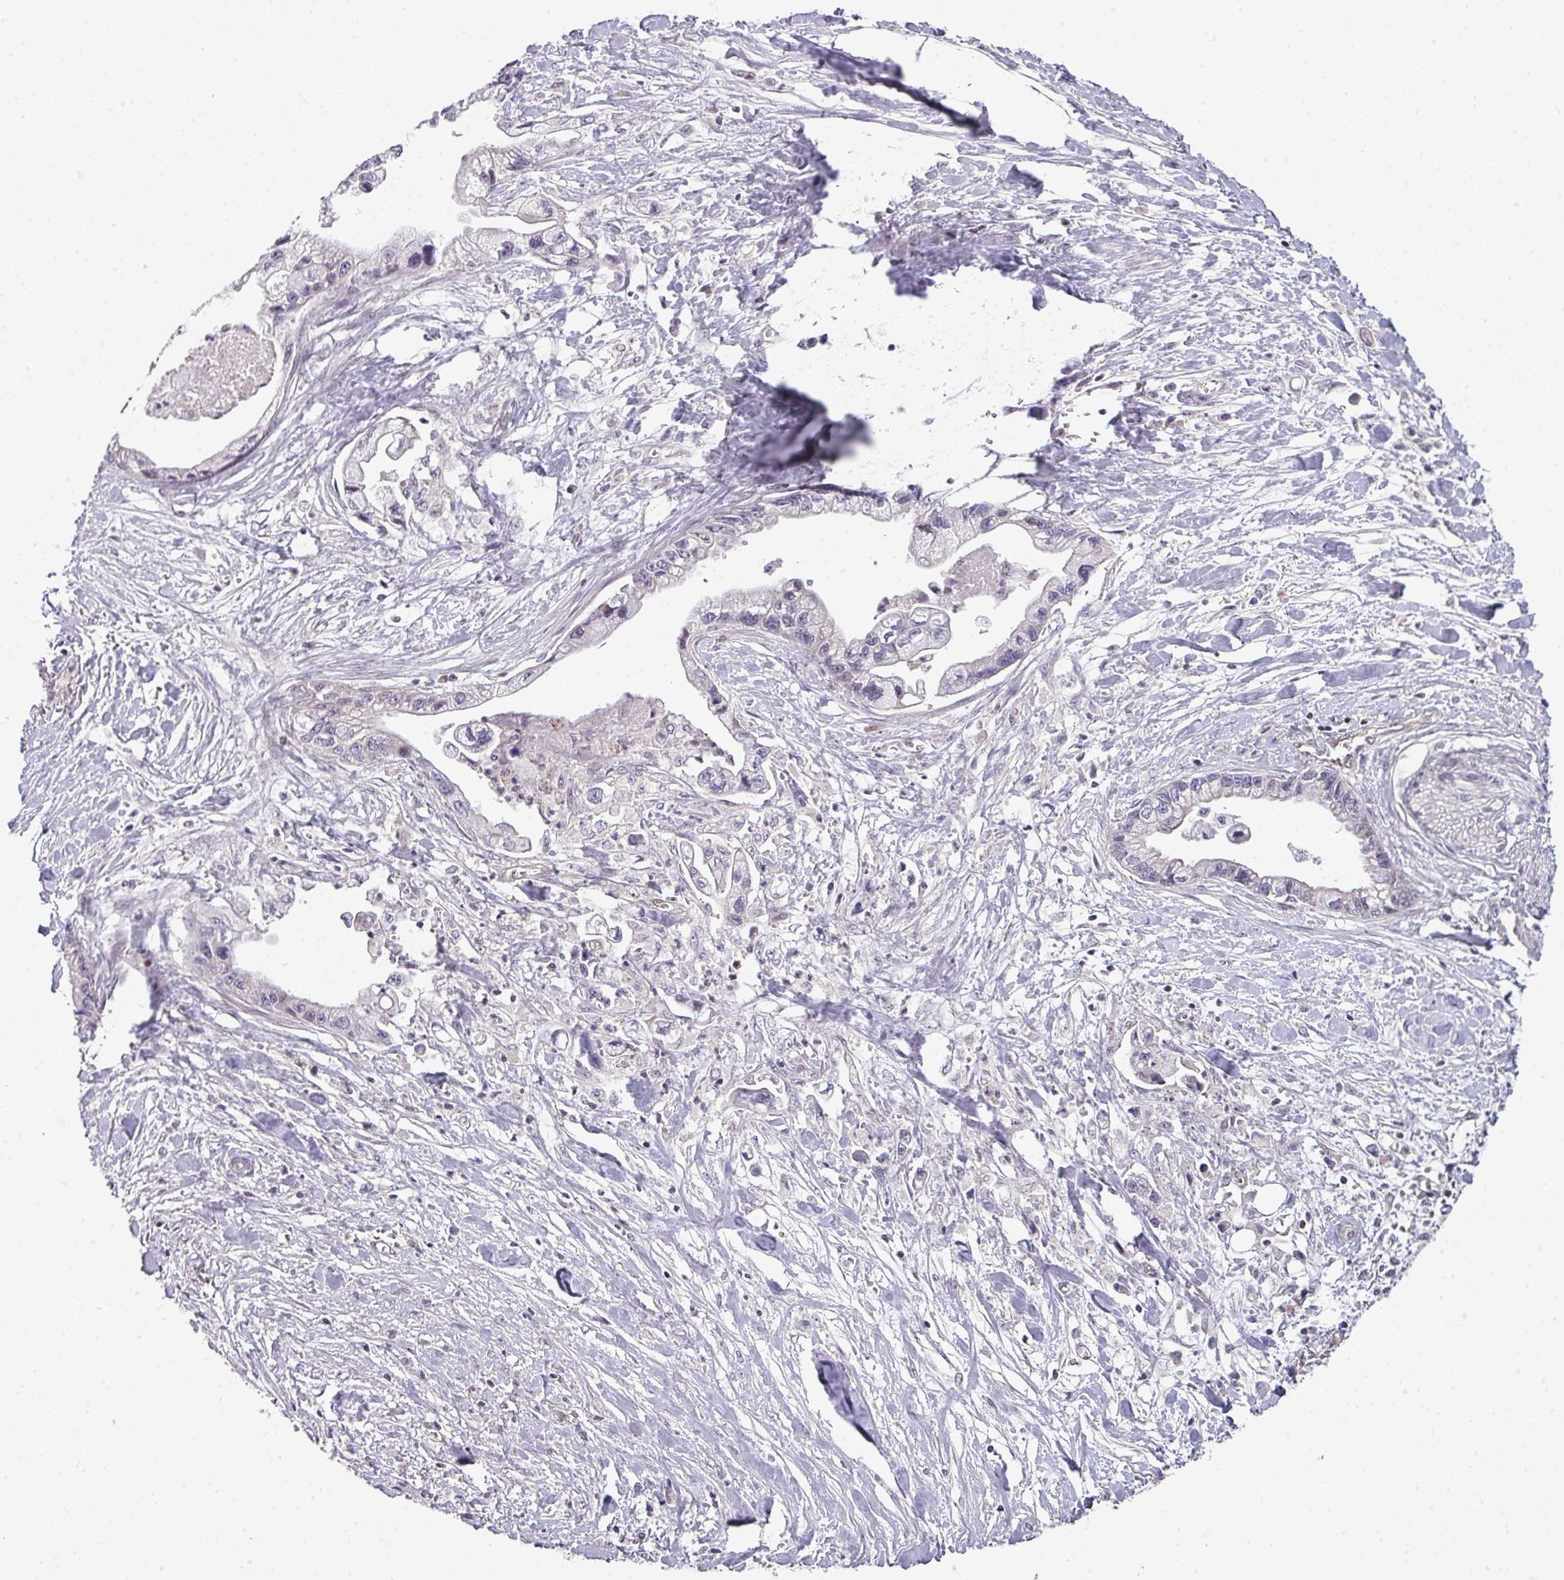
{"staining": {"intensity": "negative", "quantity": "none", "location": "none"}, "tissue": "pancreatic cancer", "cell_type": "Tumor cells", "image_type": "cancer", "snomed": [{"axis": "morphology", "description": "Adenocarcinoma, NOS"}, {"axis": "topography", "description": "Pancreas"}], "caption": "Photomicrograph shows no protein expression in tumor cells of adenocarcinoma (pancreatic) tissue.", "gene": "STAT5A", "patient": {"sex": "male", "age": 61}}